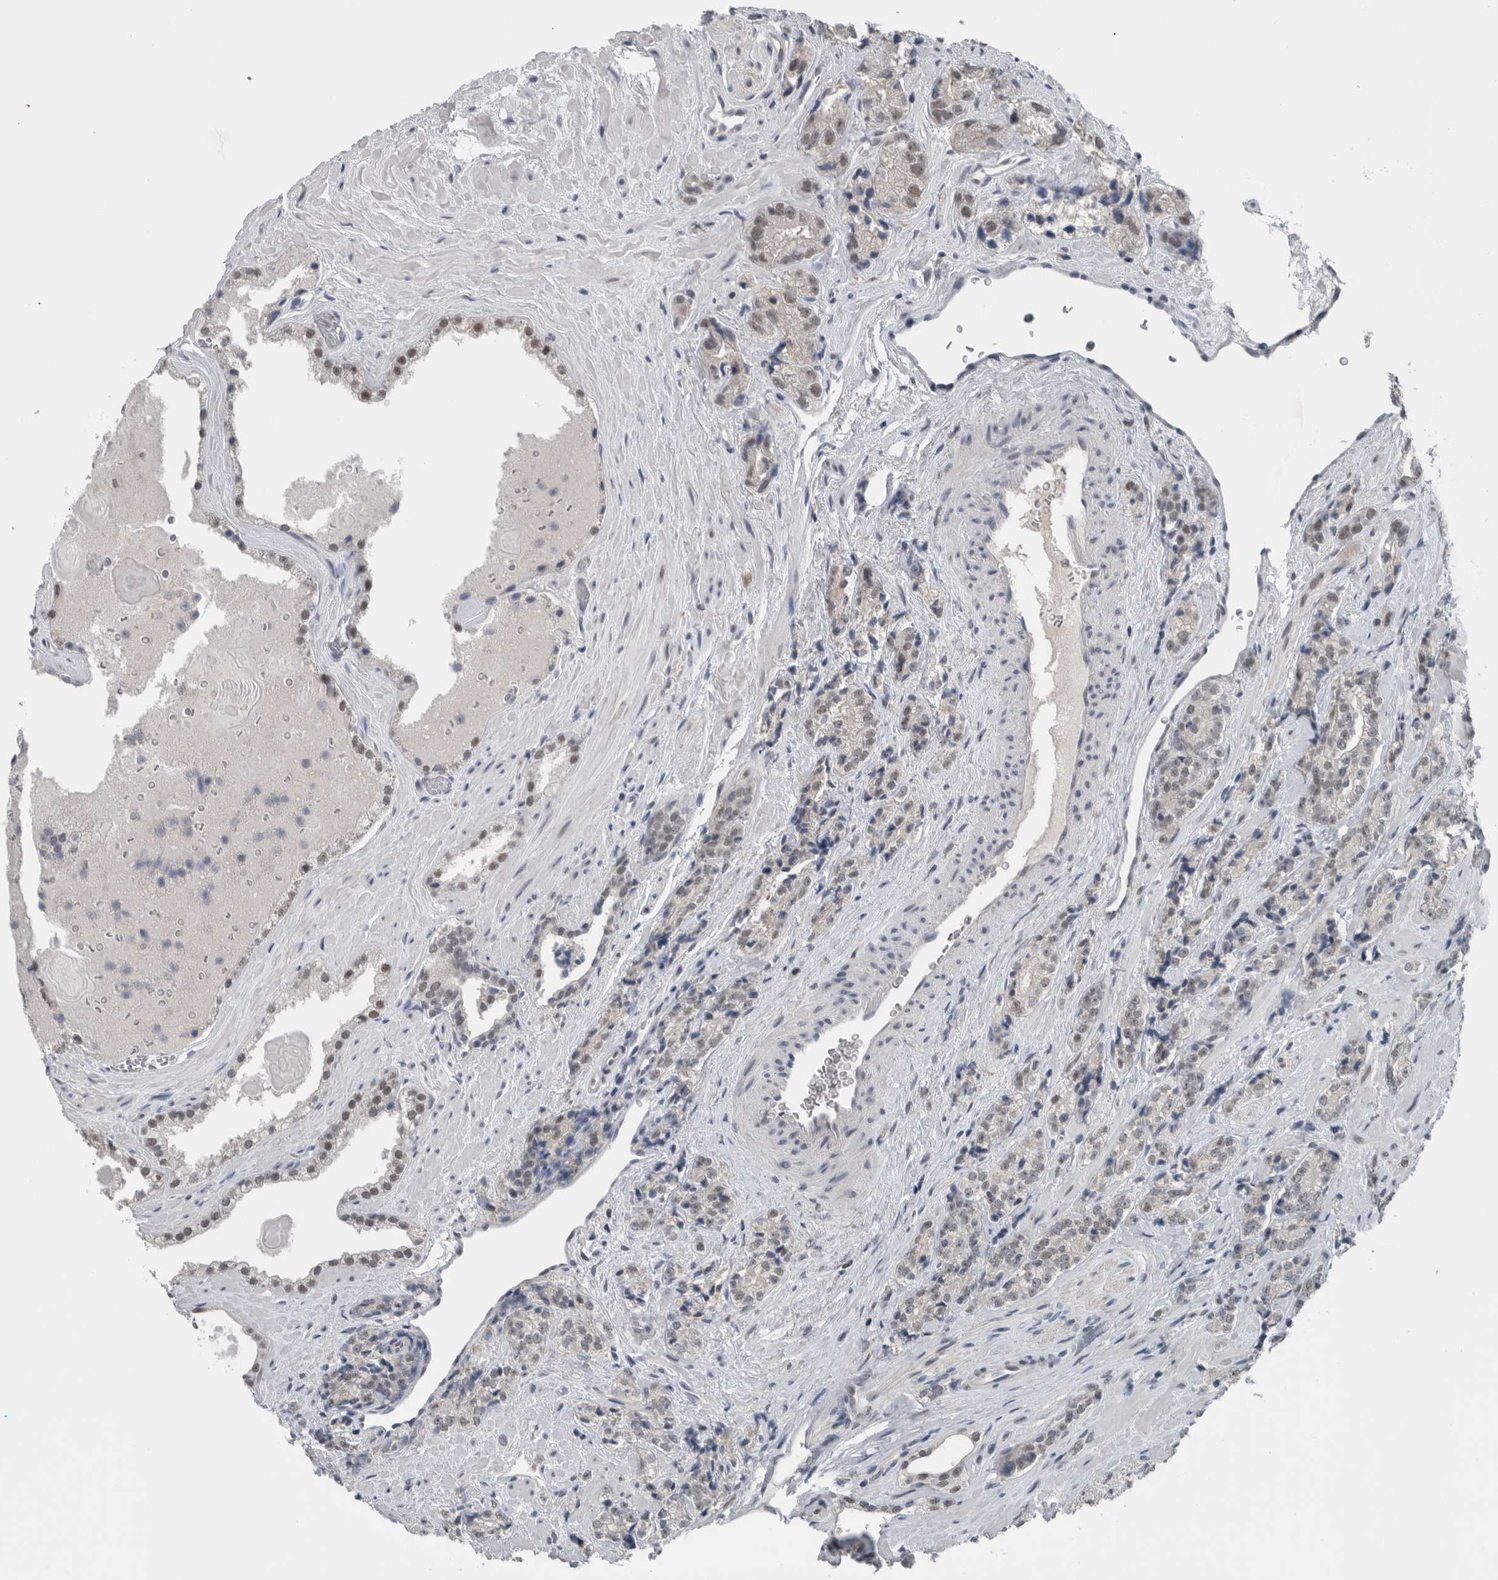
{"staining": {"intensity": "weak", "quantity": "<25%", "location": "nuclear"}, "tissue": "prostate cancer", "cell_type": "Tumor cells", "image_type": "cancer", "snomed": [{"axis": "morphology", "description": "Adenocarcinoma, High grade"}, {"axis": "topography", "description": "Prostate"}], "caption": "IHC image of neoplastic tissue: human prostate adenocarcinoma (high-grade) stained with DAB exhibits no significant protein expression in tumor cells.", "gene": "ZBTB21", "patient": {"sex": "male", "age": 71}}